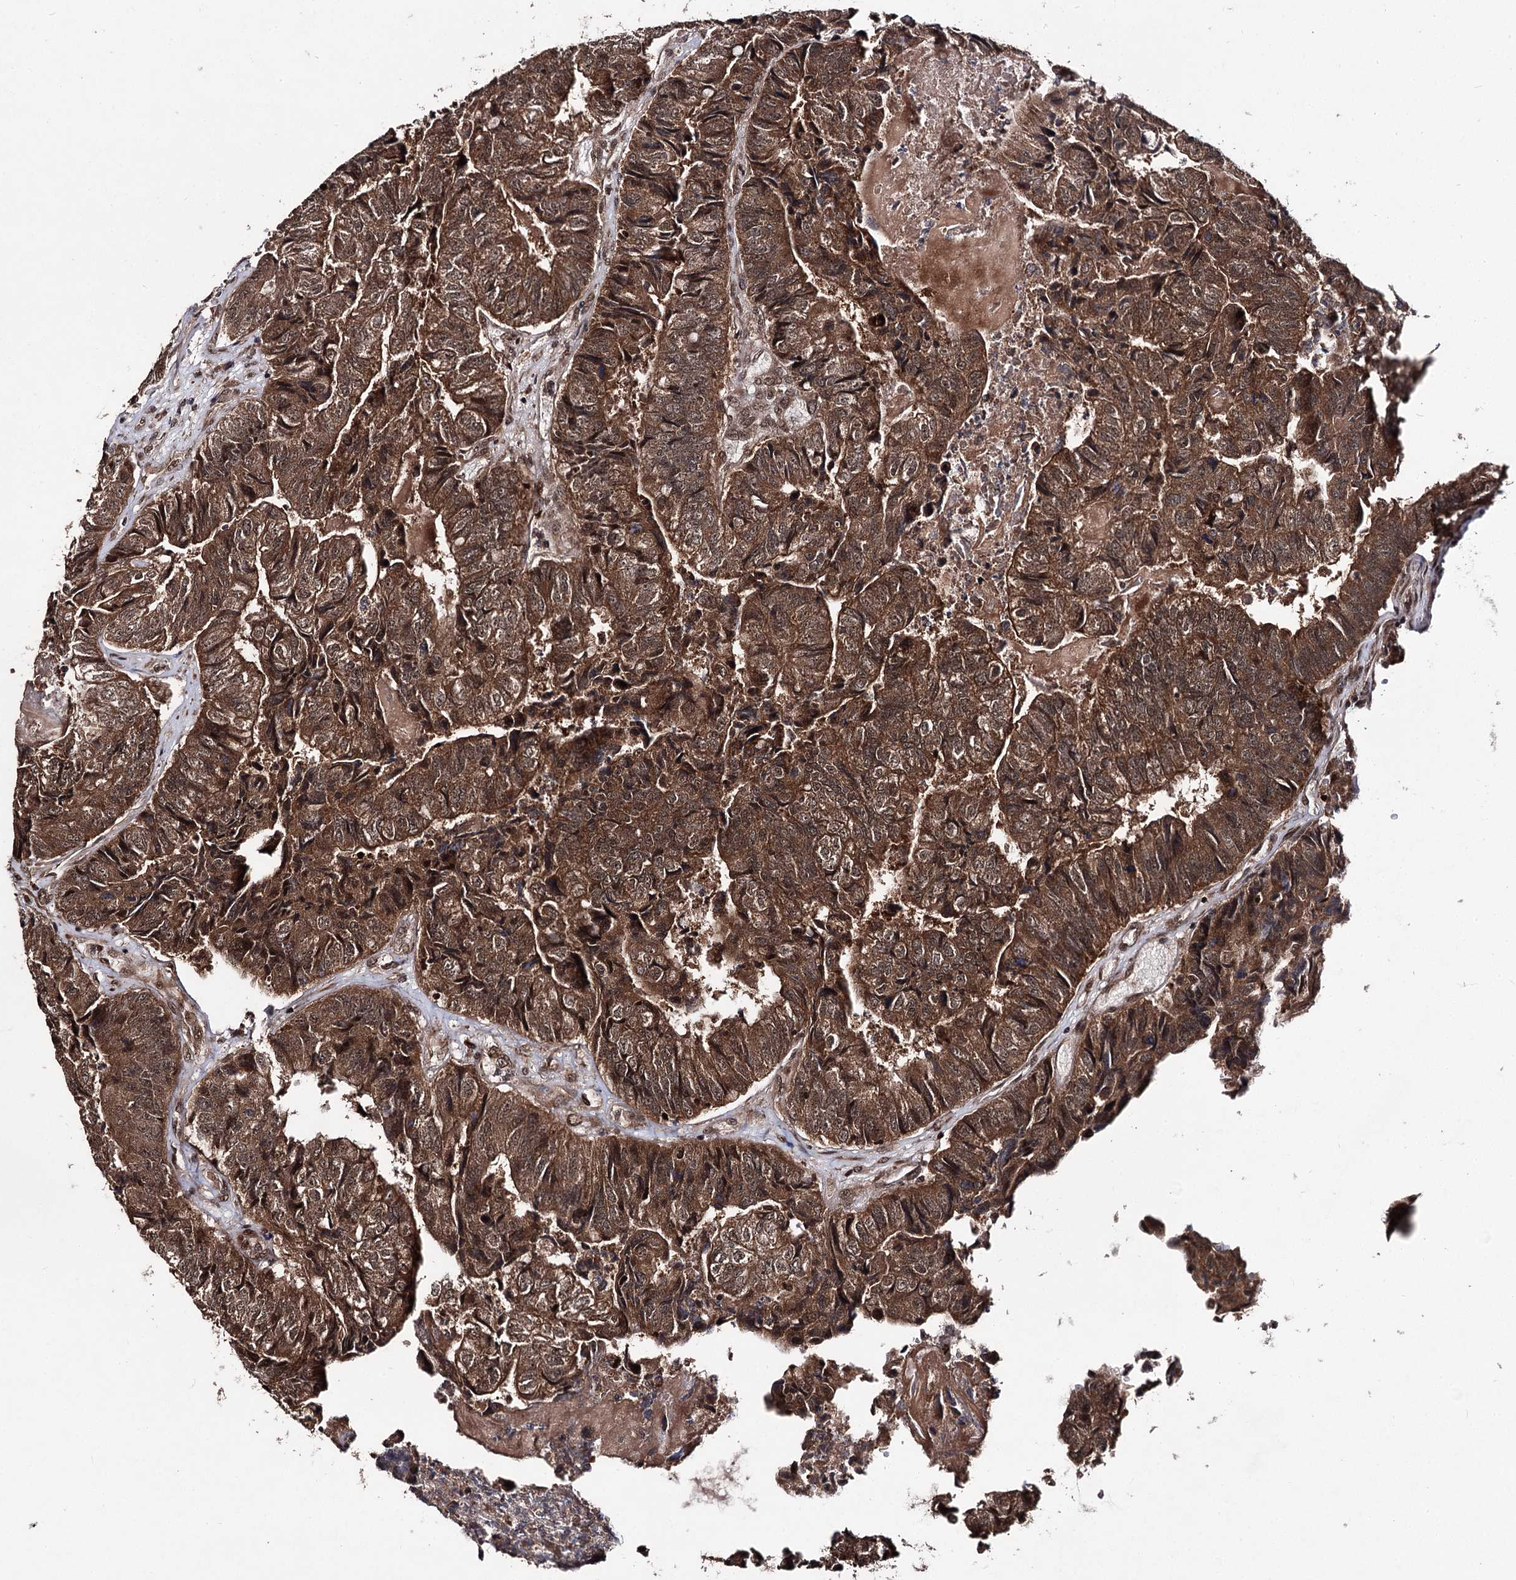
{"staining": {"intensity": "strong", "quantity": ">75%", "location": "cytoplasmic/membranous,nuclear"}, "tissue": "colorectal cancer", "cell_type": "Tumor cells", "image_type": "cancer", "snomed": [{"axis": "morphology", "description": "Adenocarcinoma, NOS"}, {"axis": "topography", "description": "Colon"}], "caption": "IHC image of colorectal cancer stained for a protein (brown), which demonstrates high levels of strong cytoplasmic/membranous and nuclear staining in approximately >75% of tumor cells.", "gene": "FAM53B", "patient": {"sex": "female", "age": 67}}